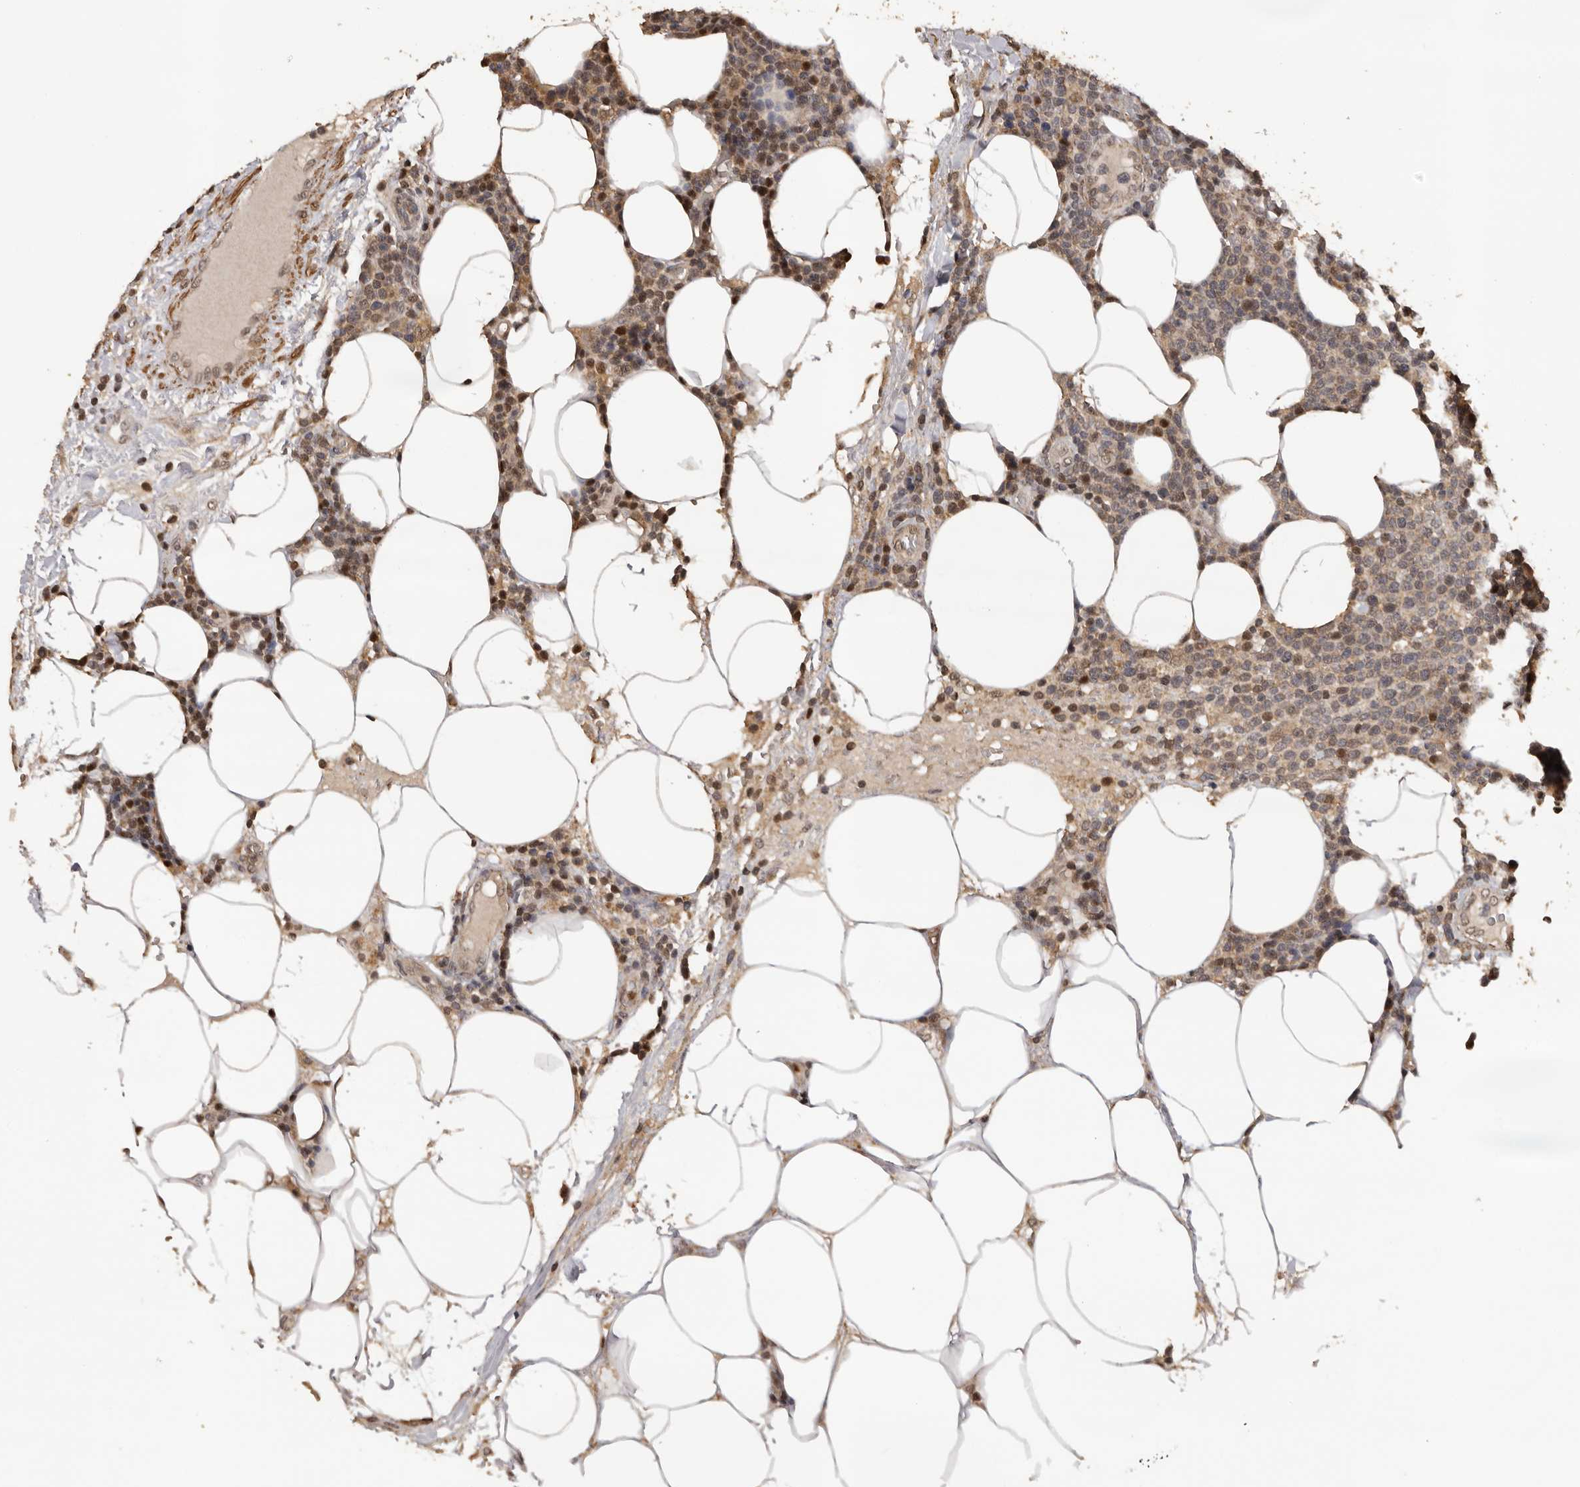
{"staining": {"intensity": "moderate", "quantity": "25%-75%", "location": "cytoplasmic/membranous,nuclear"}, "tissue": "lymphoma", "cell_type": "Tumor cells", "image_type": "cancer", "snomed": [{"axis": "morphology", "description": "Malignant lymphoma, non-Hodgkin's type, High grade"}, {"axis": "topography", "description": "Lymph node"}], "caption": "Brown immunohistochemical staining in malignant lymphoma, non-Hodgkin's type (high-grade) displays moderate cytoplasmic/membranous and nuclear expression in about 25%-75% of tumor cells. The protein of interest is shown in brown color, while the nuclei are stained blue.", "gene": "KIF2B", "patient": {"sex": "male", "age": 61}}